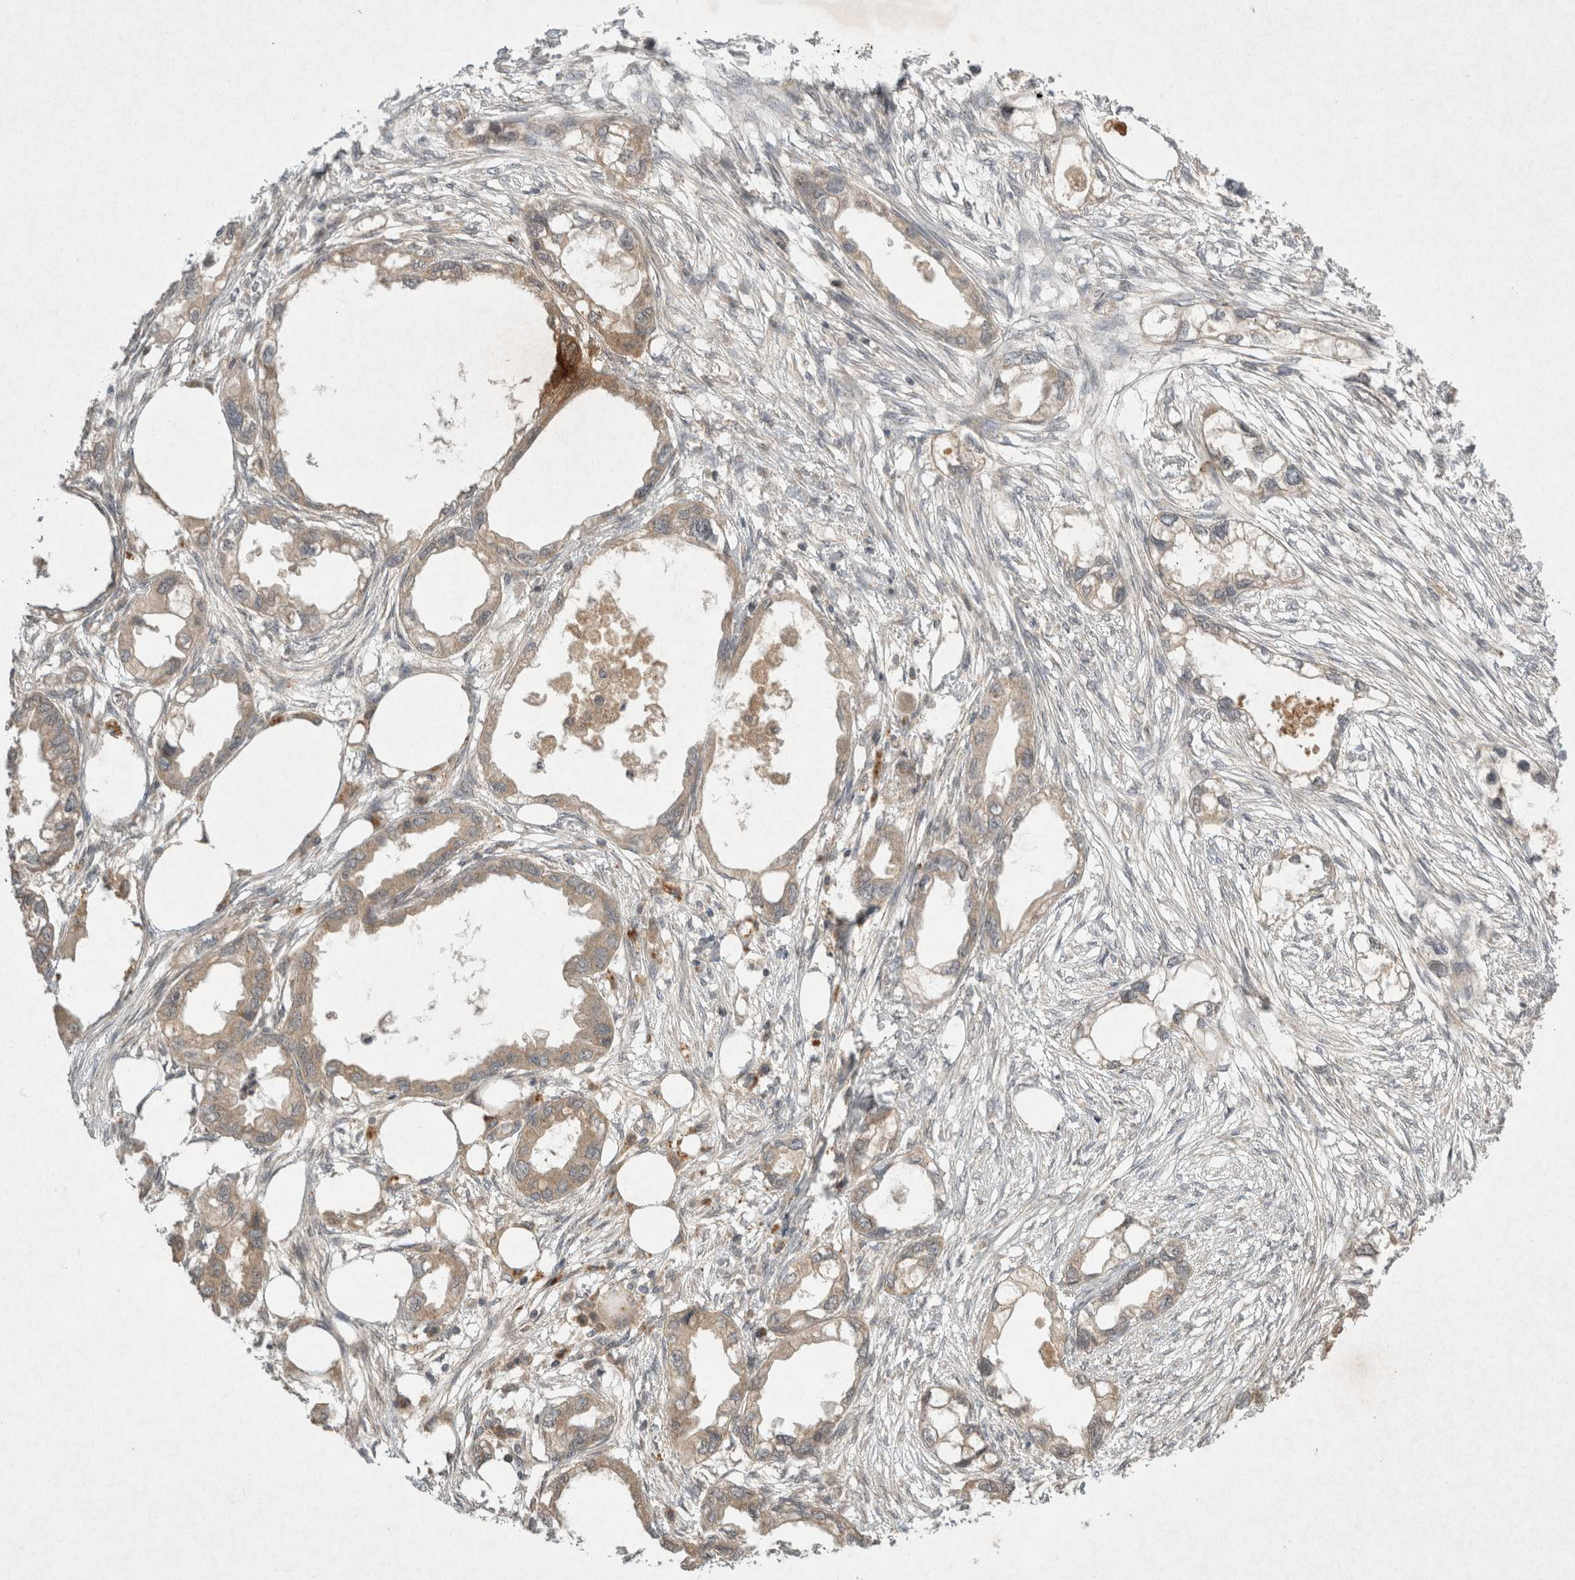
{"staining": {"intensity": "moderate", "quantity": ">75%", "location": "cytoplasmic/membranous"}, "tissue": "endometrial cancer", "cell_type": "Tumor cells", "image_type": "cancer", "snomed": [{"axis": "morphology", "description": "Adenocarcinoma, NOS"}, {"axis": "morphology", "description": "Adenocarcinoma, metastatic, NOS"}, {"axis": "topography", "description": "Adipose tissue"}, {"axis": "topography", "description": "Endometrium"}], "caption": "Human endometrial metastatic adenocarcinoma stained with a brown dye reveals moderate cytoplasmic/membranous positive staining in about >75% of tumor cells.", "gene": "LOXL2", "patient": {"sex": "female", "age": 67}}